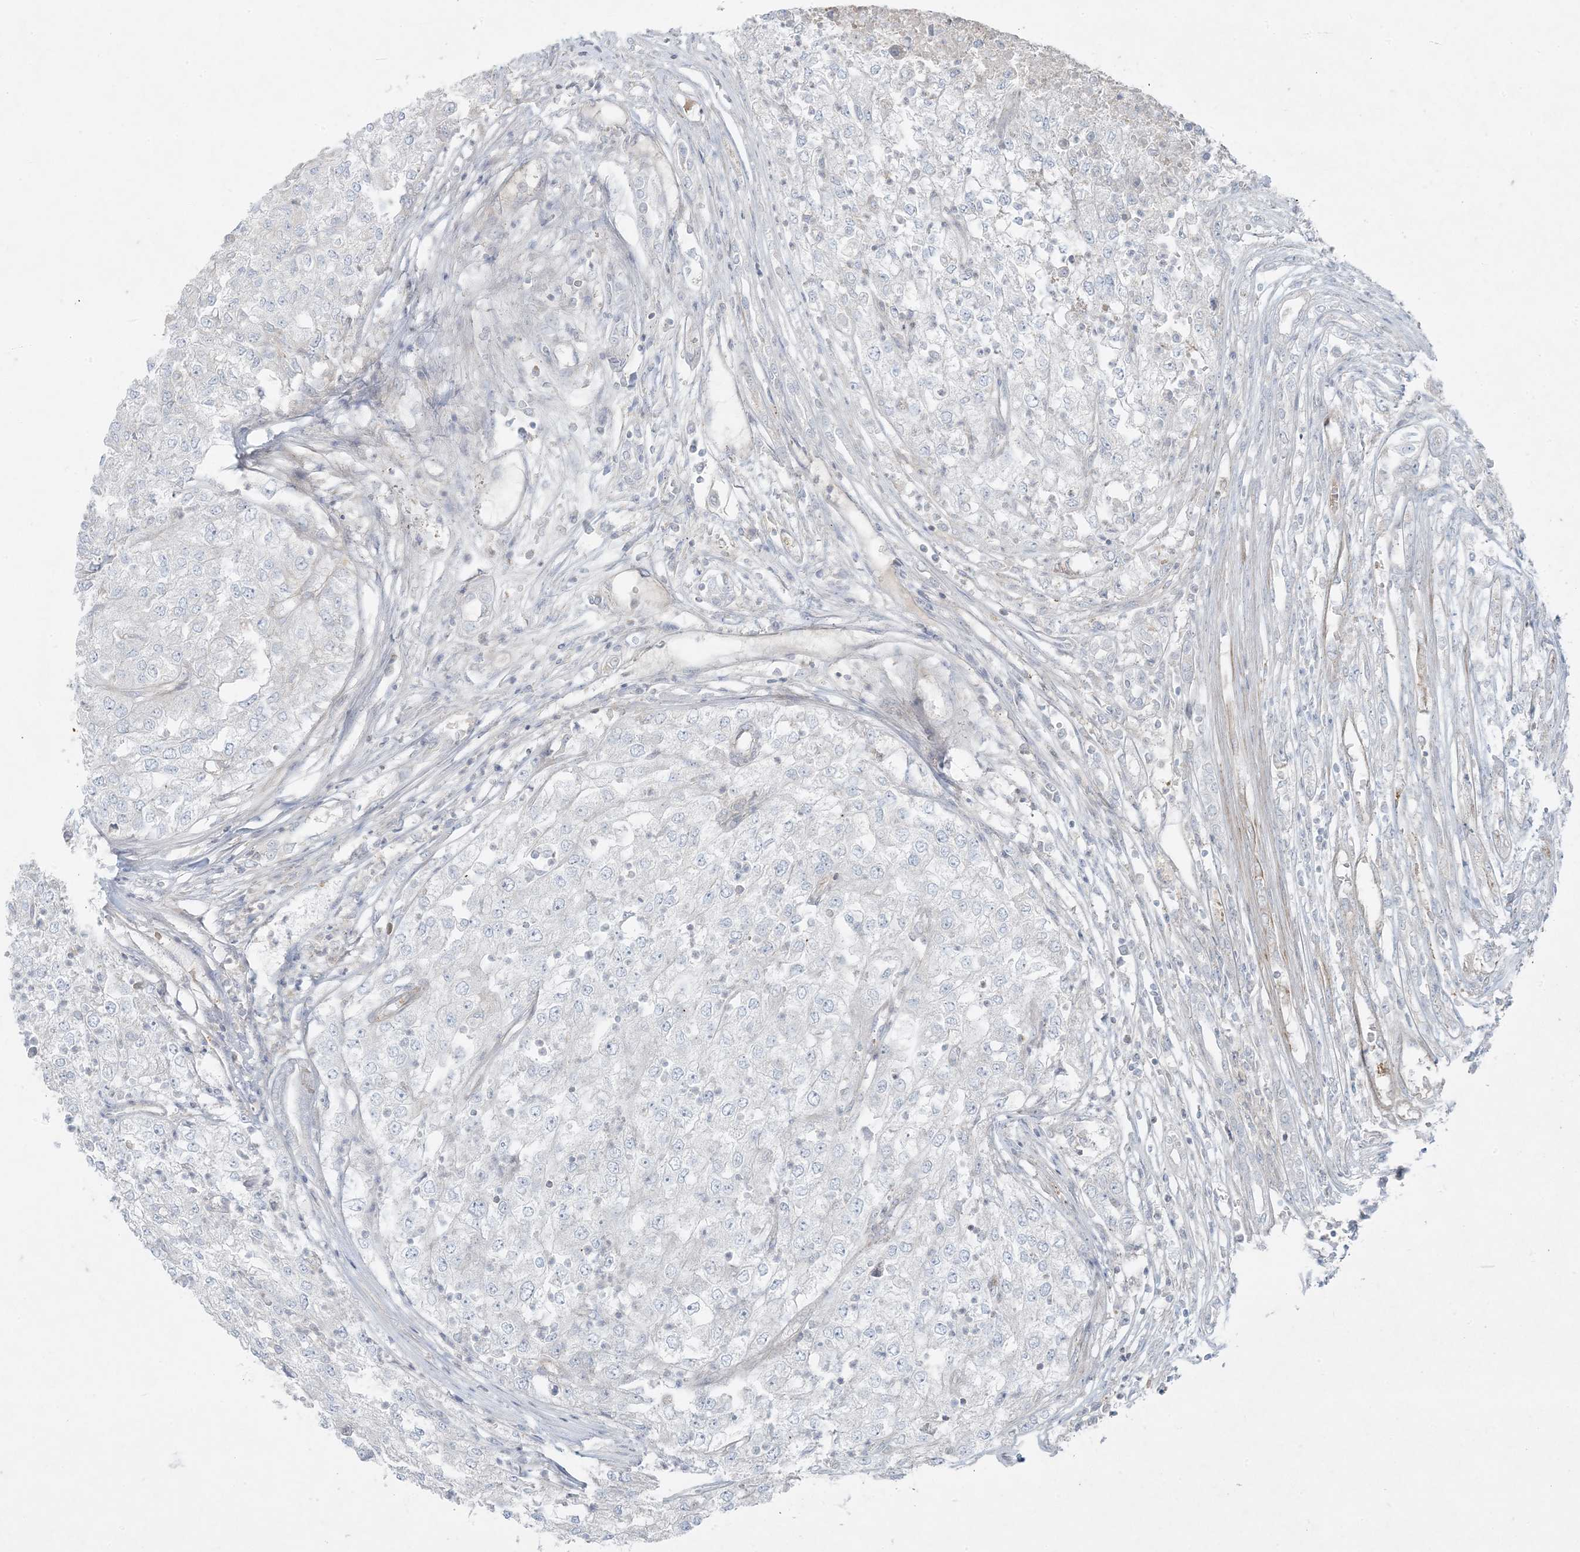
{"staining": {"intensity": "negative", "quantity": "none", "location": "none"}, "tissue": "renal cancer", "cell_type": "Tumor cells", "image_type": "cancer", "snomed": [{"axis": "morphology", "description": "Adenocarcinoma, NOS"}, {"axis": "topography", "description": "Kidney"}], "caption": "The image reveals no staining of tumor cells in renal adenocarcinoma. (DAB (3,3'-diaminobenzidine) immunohistochemistry visualized using brightfield microscopy, high magnification).", "gene": "PIK3R4", "patient": {"sex": "female", "age": 54}}